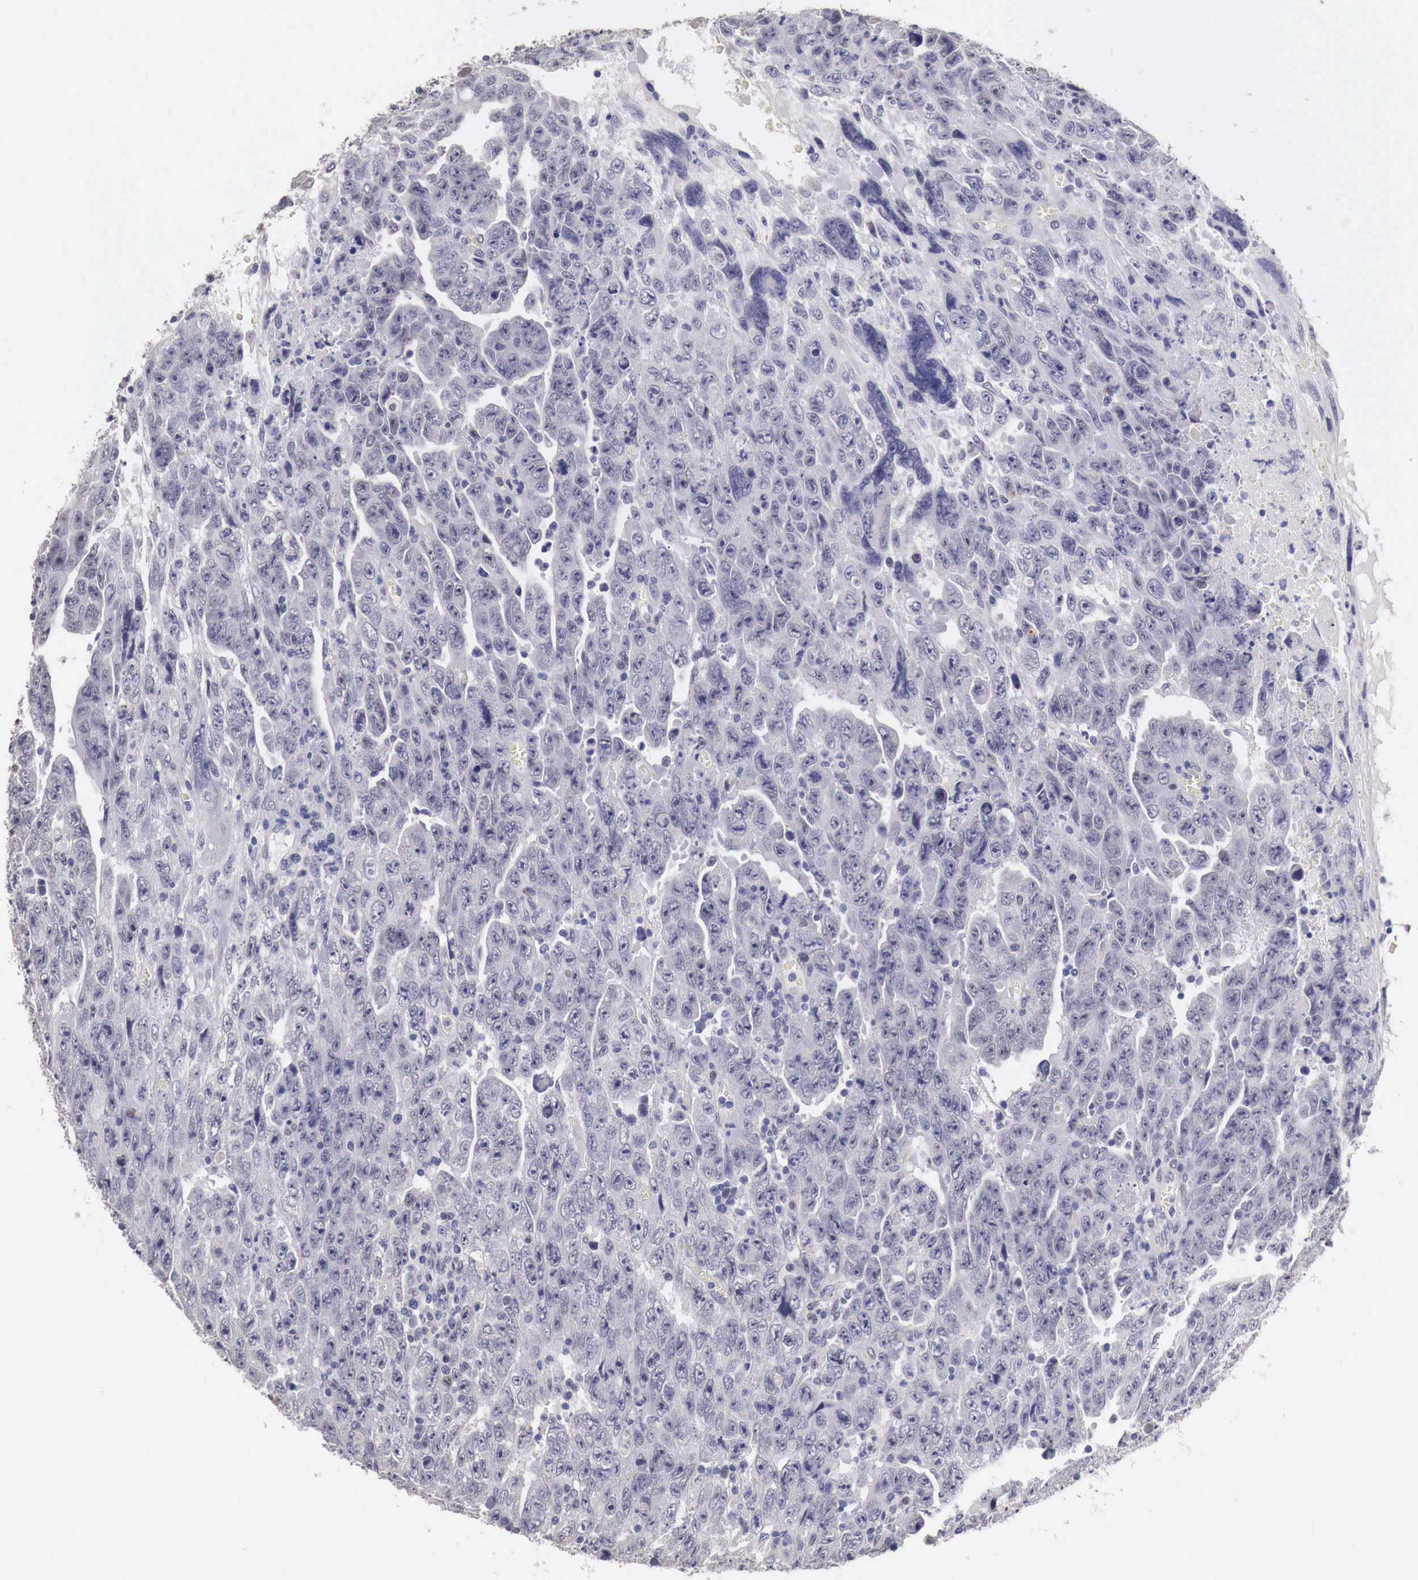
{"staining": {"intensity": "negative", "quantity": "none", "location": "none"}, "tissue": "testis cancer", "cell_type": "Tumor cells", "image_type": "cancer", "snomed": [{"axis": "morphology", "description": "Carcinoma, Embryonal, NOS"}, {"axis": "topography", "description": "Testis"}], "caption": "Testis embryonal carcinoma stained for a protein using immunohistochemistry (IHC) reveals no positivity tumor cells.", "gene": "ENOX2", "patient": {"sex": "male", "age": 28}}